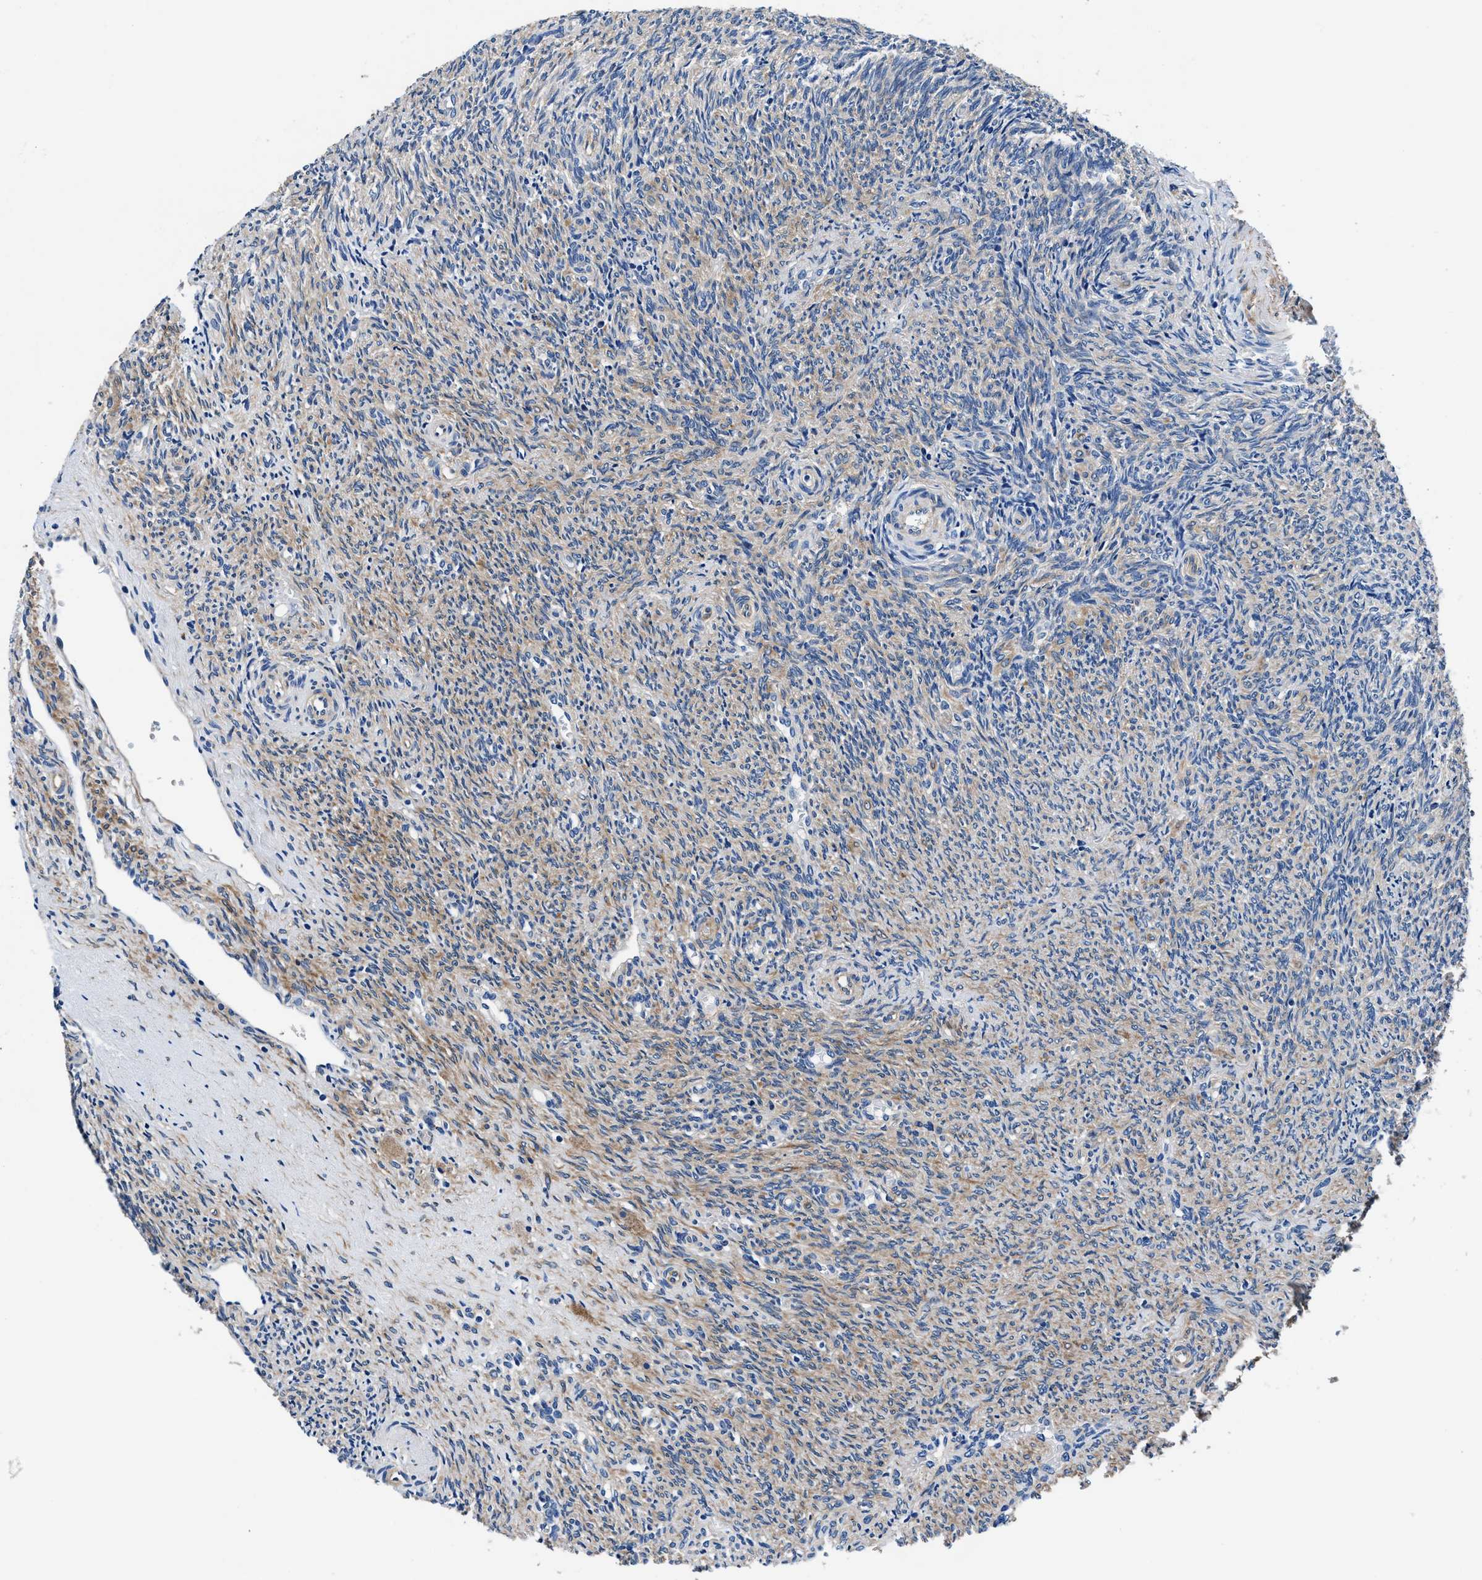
{"staining": {"intensity": "weak", "quantity": "<25%", "location": "cytoplasmic/membranous"}, "tissue": "ovary", "cell_type": "Follicle cells", "image_type": "normal", "snomed": [{"axis": "morphology", "description": "Normal tissue, NOS"}, {"axis": "topography", "description": "Ovary"}], "caption": "The histopathology image shows no staining of follicle cells in benign ovary.", "gene": "NEU1", "patient": {"sex": "female", "age": 41}}